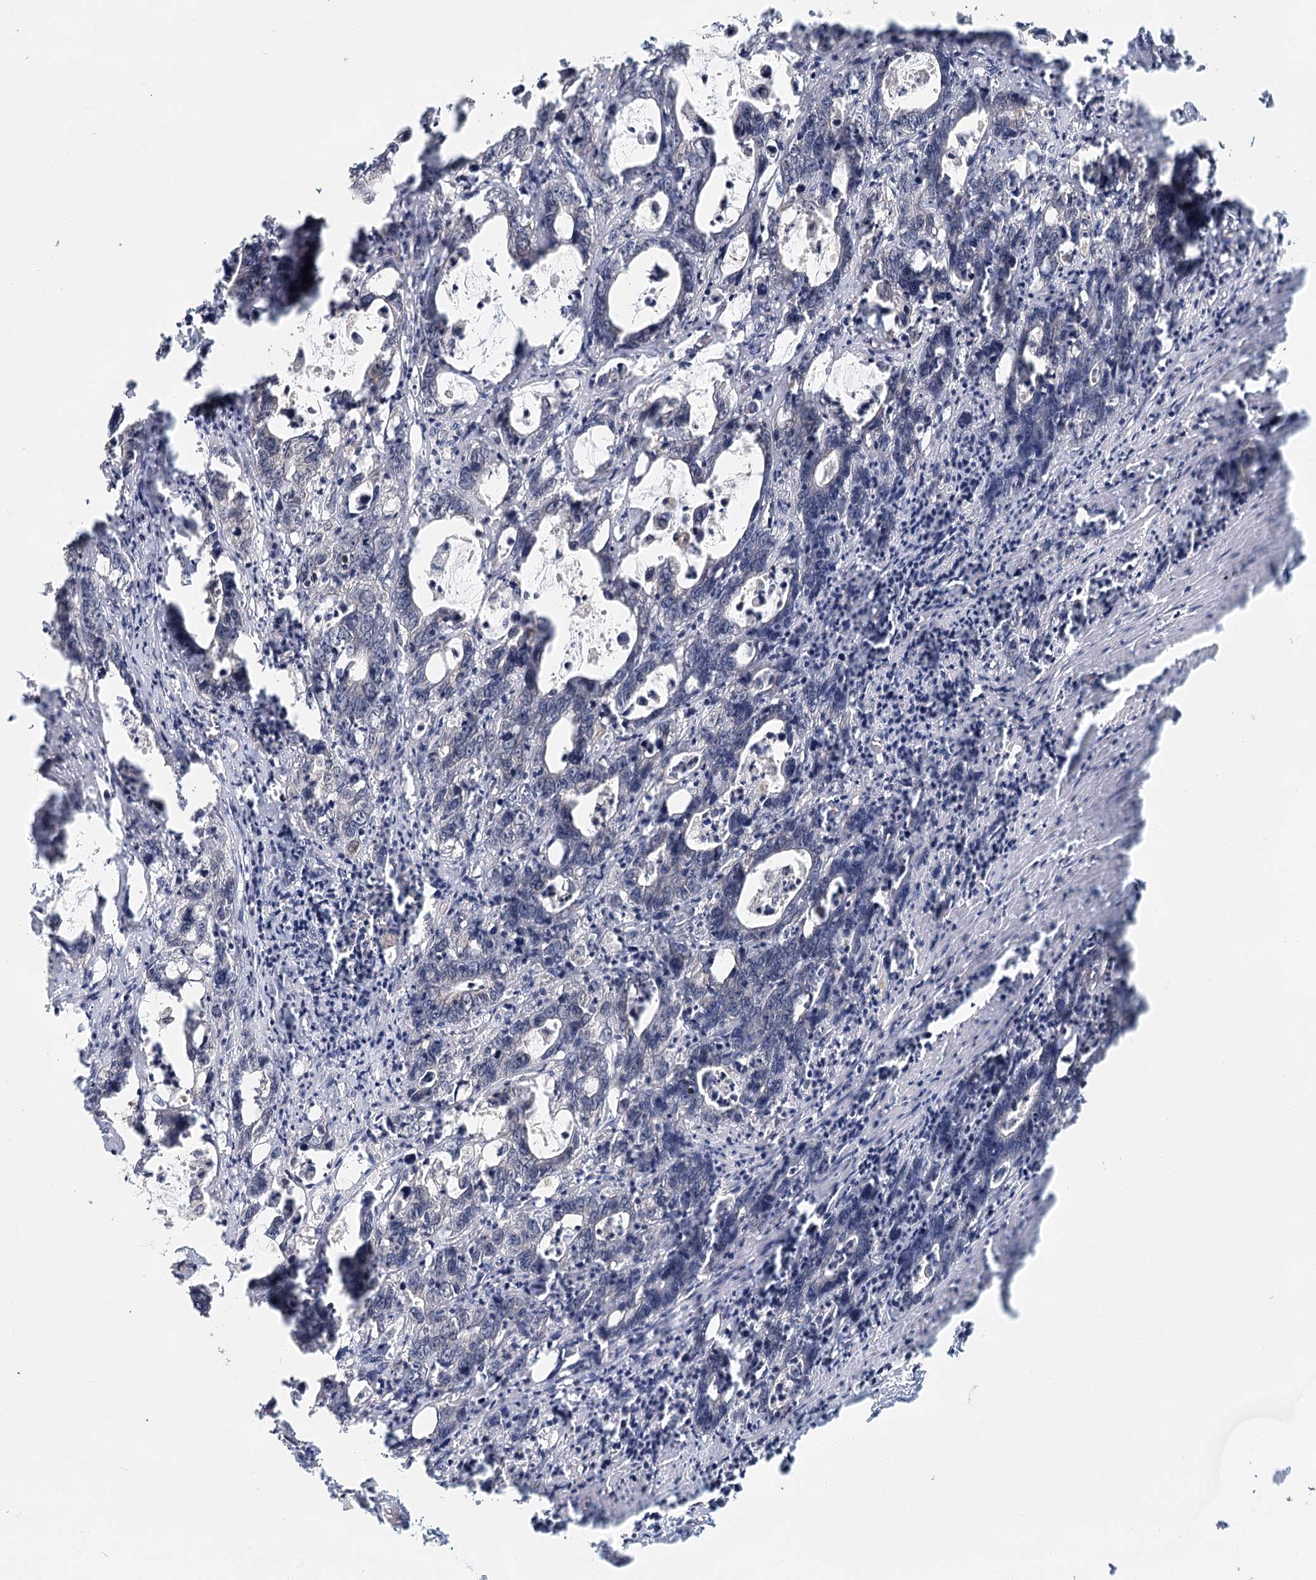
{"staining": {"intensity": "negative", "quantity": "none", "location": "none"}, "tissue": "colorectal cancer", "cell_type": "Tumor cells", "image_type": "cancer", "snomed": [{"axis": "morphology", "description": "Adenocarcinoma, NOS"}, {"axis": "topography", "description": "Colon"}], "caption": "Protein analysis of adenocarcinoma (colorectal) exhibits no significant expression in tumor cells.", "gene": "ADK", "patient": {"sex": "female", "age": 75}}